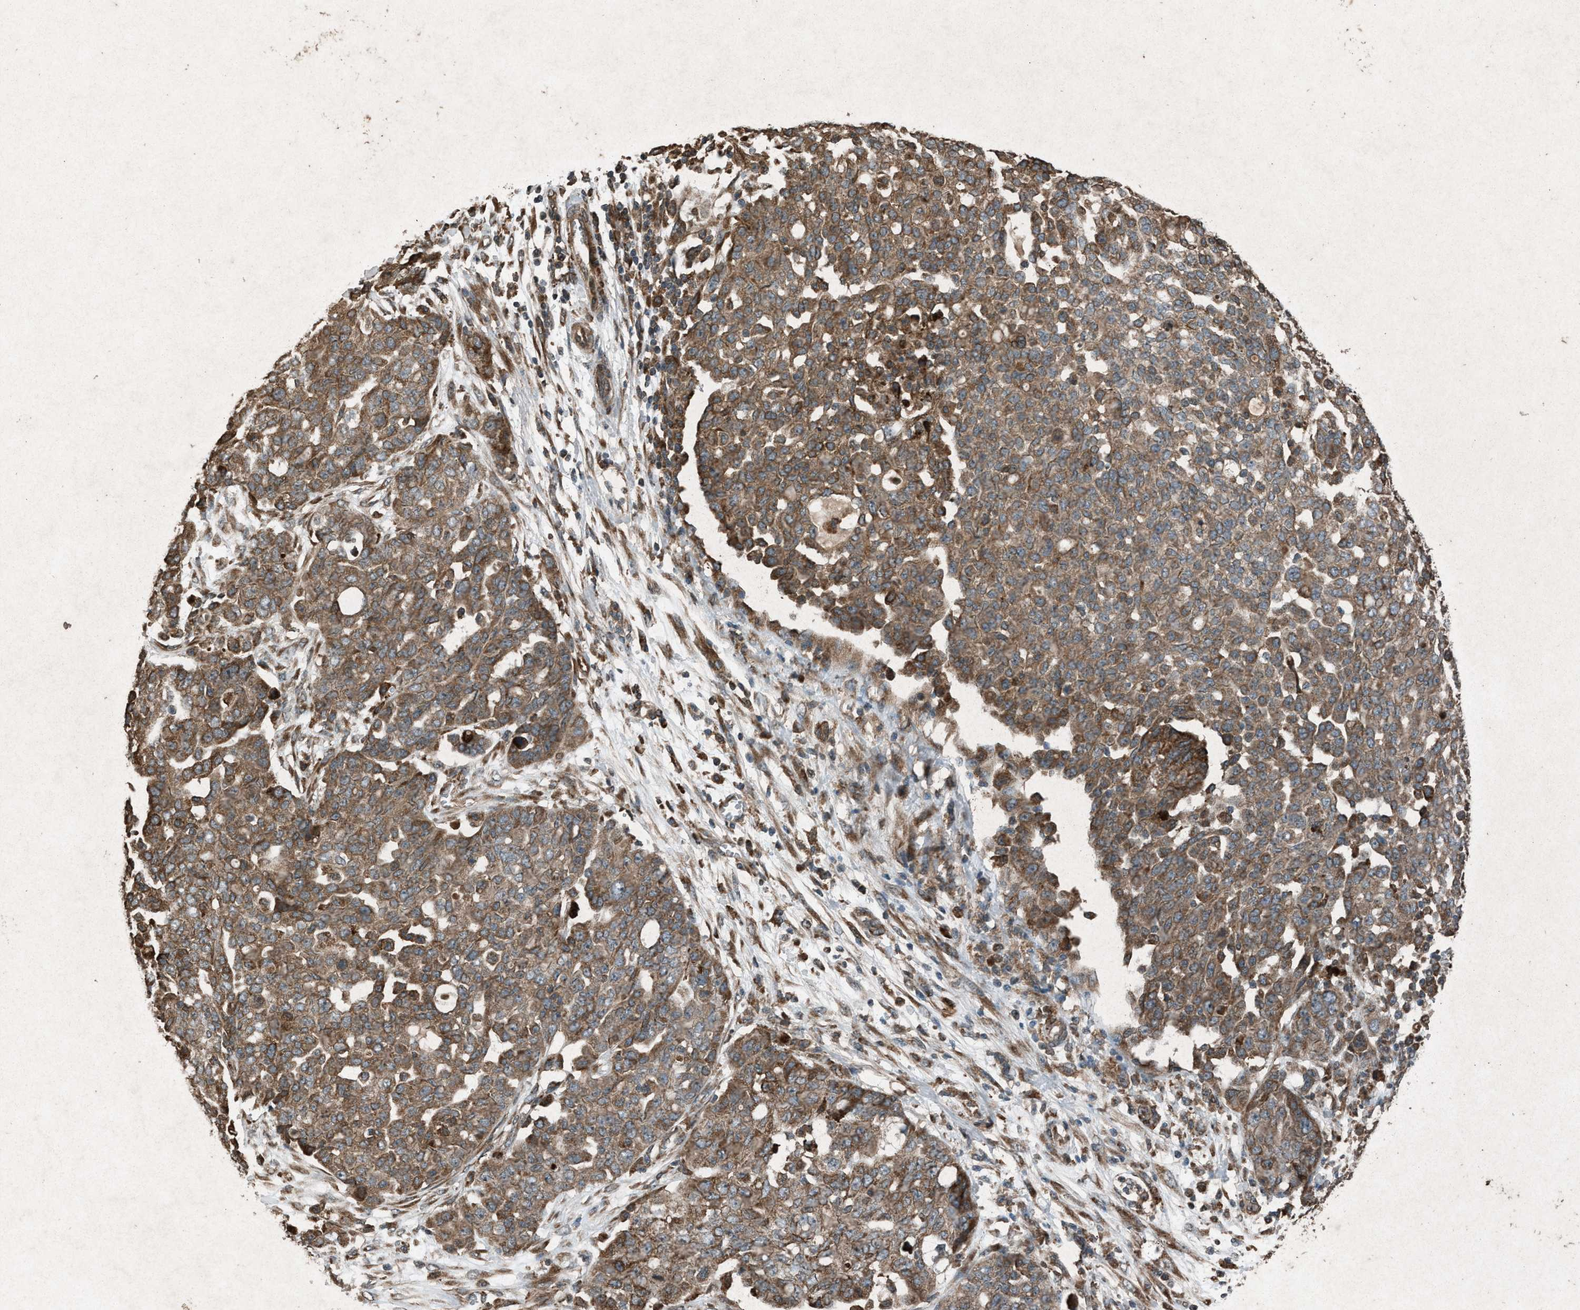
{"staining": {"intensity": "moderate", "quantity": ">75%", "location": "cytoplasmic/membranous"}, "tissue": "ovarian cancer", "cell_type": "Tumor cells", "image_type": "cancer", "snomed": [{"axis": "morphology", "description": "Cystadenocarcinoma, serous, NOS"}, {"axis": "topography", "description": "Soft tissue"}, {"axis": "topography", "description": "Ovary"}], "caption": "Human ovarian cancer stained with a protein marker exhibits moderate staining in tumor cells.", "gene": "CALR", "patient": {"sex": "female", "age": 57}}